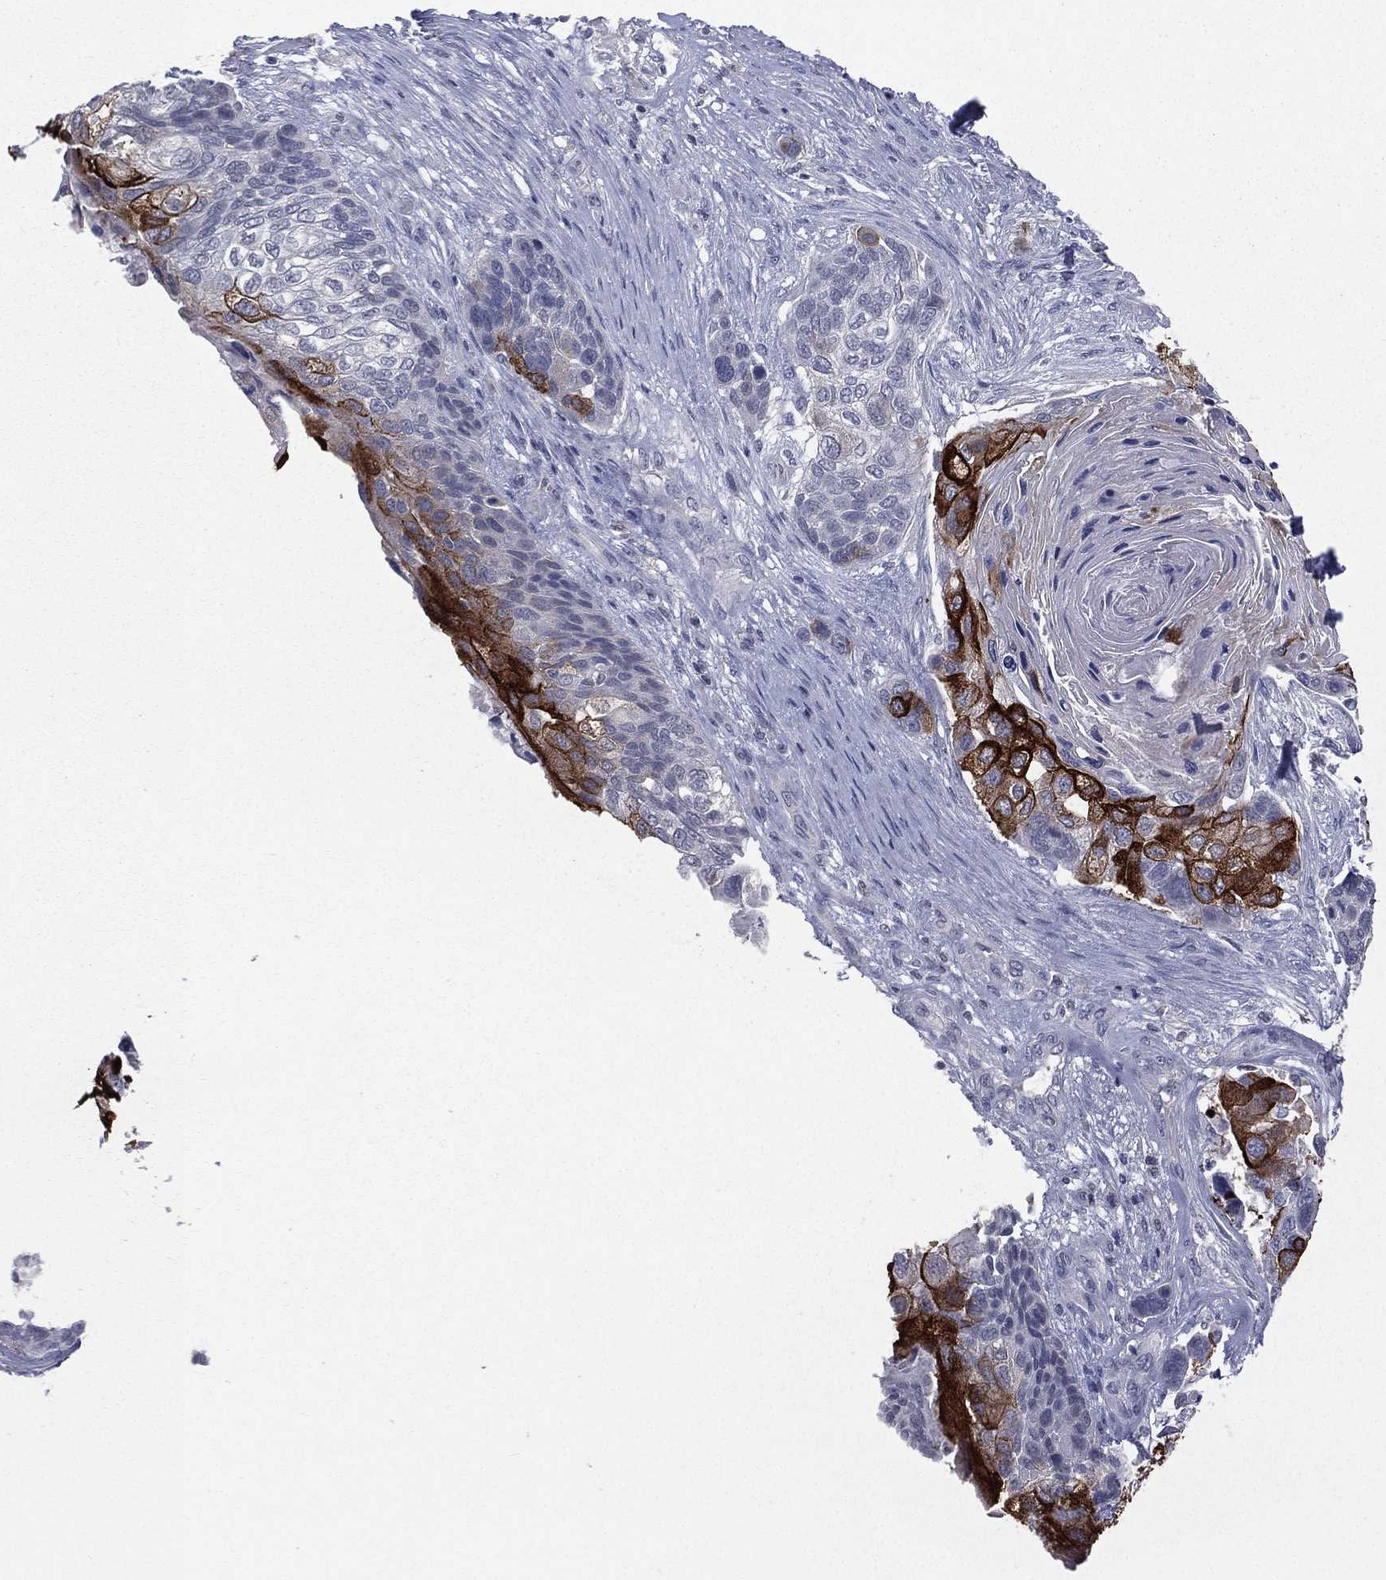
{"staining": {"intensity": "strong", "quantity": "<25%", "location": "cytoplasmic/membranous"}, "tissue": "lung cancer", "cell_type": "Tumor cells", "image_type": "cancer", "snomed": [{"axis": "morphology", "description": "Squamous cell carcinoma, NOS"}, {"axis": "topography", "description": "Lung"}], "caption": "IHC of human lung squamous cell carcinoma reveals medium levels of strong cytoplasmic/membranous positivity in about <25% of tumor cells.", "gene": "DMKN", "patient": {"sex": "male", "age": 69}}